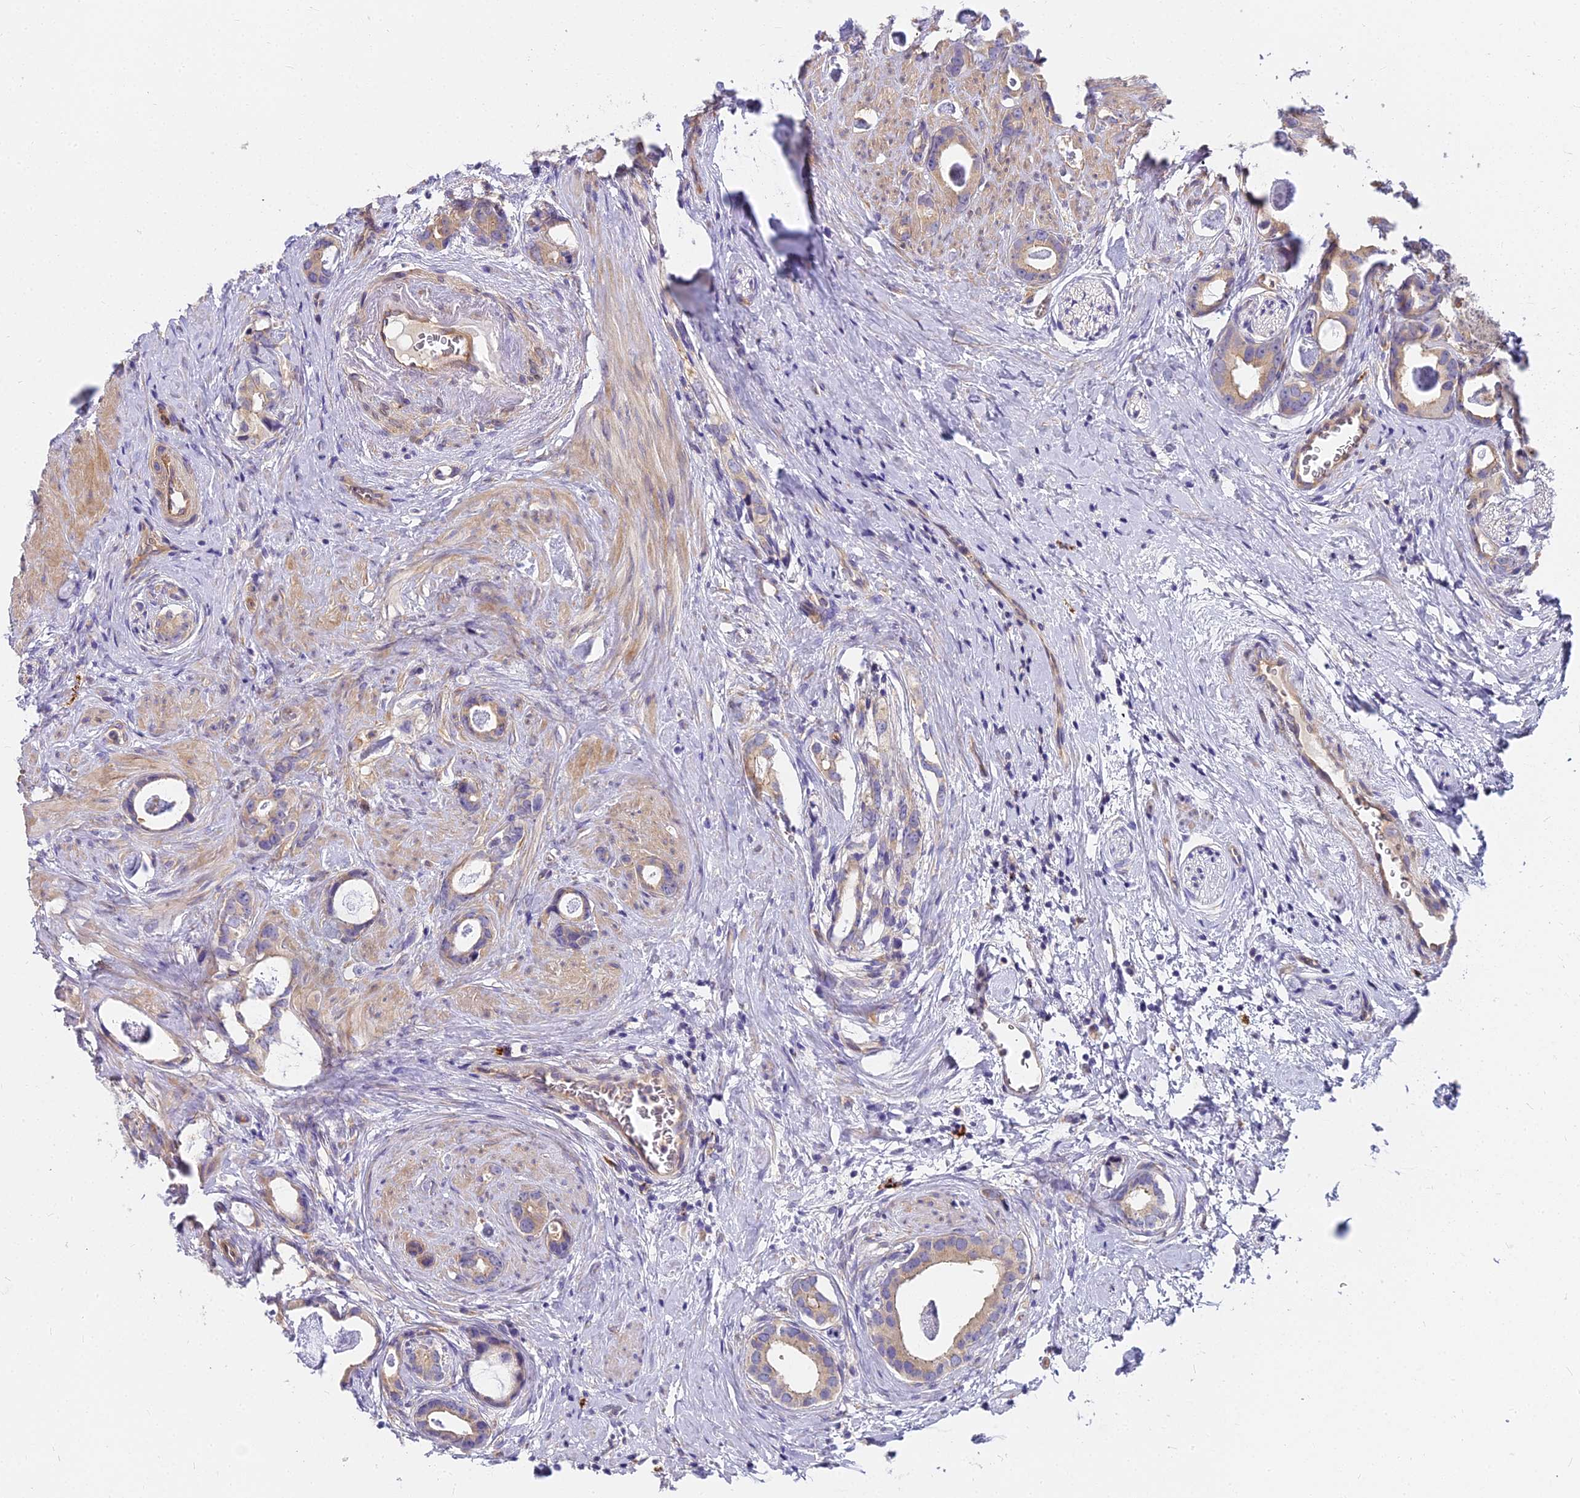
{"staining": {"intensity": "weak", "quantity": ">75%", "location": "cytoplasmic/membranous"}, "tissue": "prostate cancer", "cell_type": "Tumor cells", "image_type": "cancer", "snomed": [{"axis": "morphology", "description": "Adenocarcinoma, Low grade"}, {"axis": "topography", "description": "Prostate"}], "caption": "An image of prostate cancer (low-grade adenocarcinoma) stained for a protein reveals weak cytoplasmic/membranous brown staining in tumor cells.", "gene": "HLA-DOA", "patient": {"sex": "male", "age": 63}}